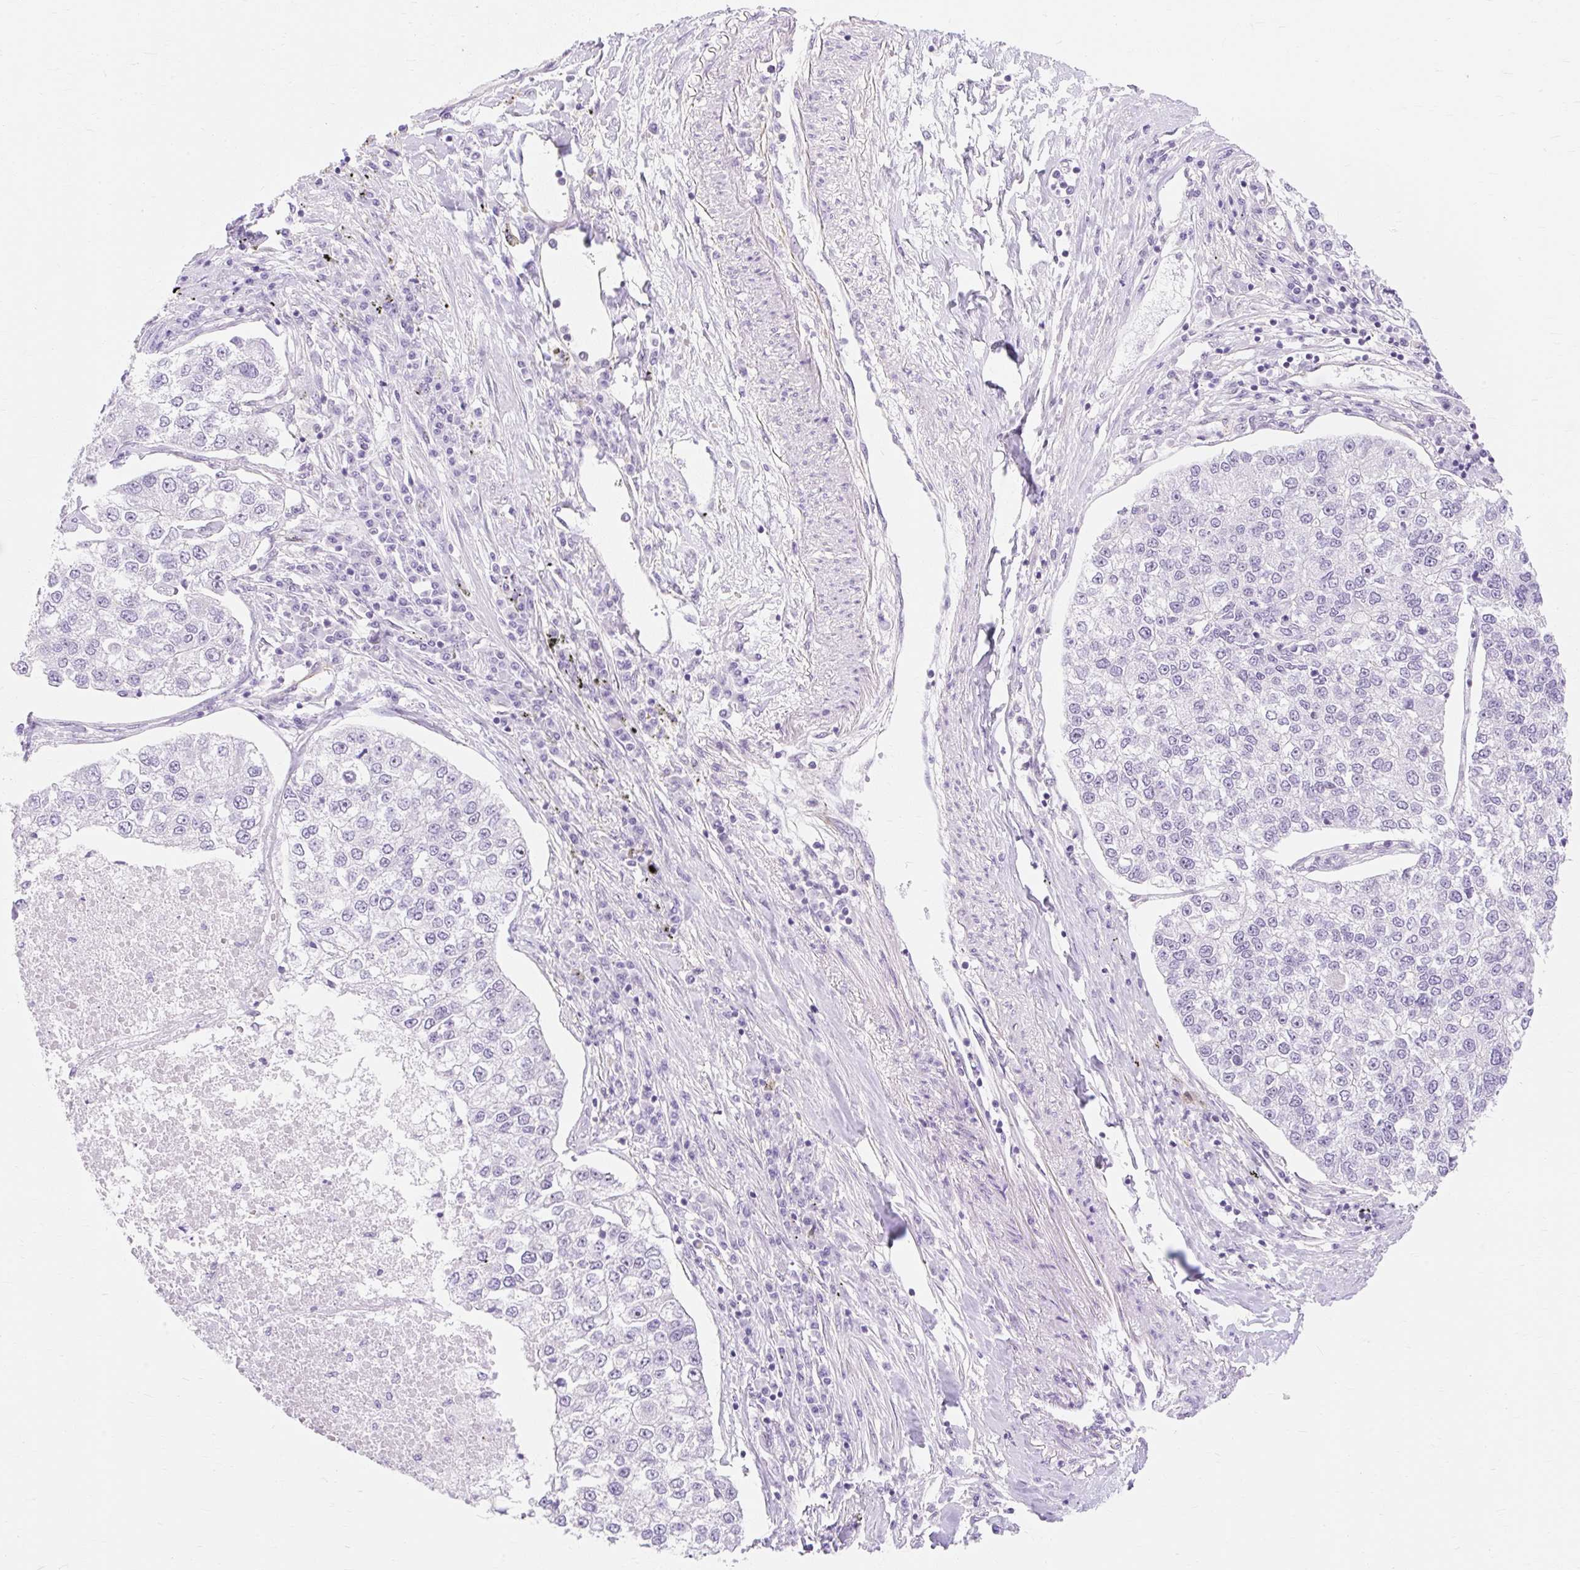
{"staining": {"intensity": "negative", "quantity": "none", "location": "none"}, "tissue": "lung cancer", "cell_type": "Tumor cells", "image_type": "cancer", "snomed": [{"axis": "morphology", "description": "Adenocarcinoma, NOS"}, {"axis": "topography", "description": "Lung"}], "caption": "Image shows no significant protein positivity in tumor cells of lung cancer (adenocarcinoma). (Brightfield microscopy of DAB (3,3'-diaminobenzidine) immunohistochemistry at high magnification).", "gene": "OBP2A", "patient": {"sex": "male", "age": 49}}